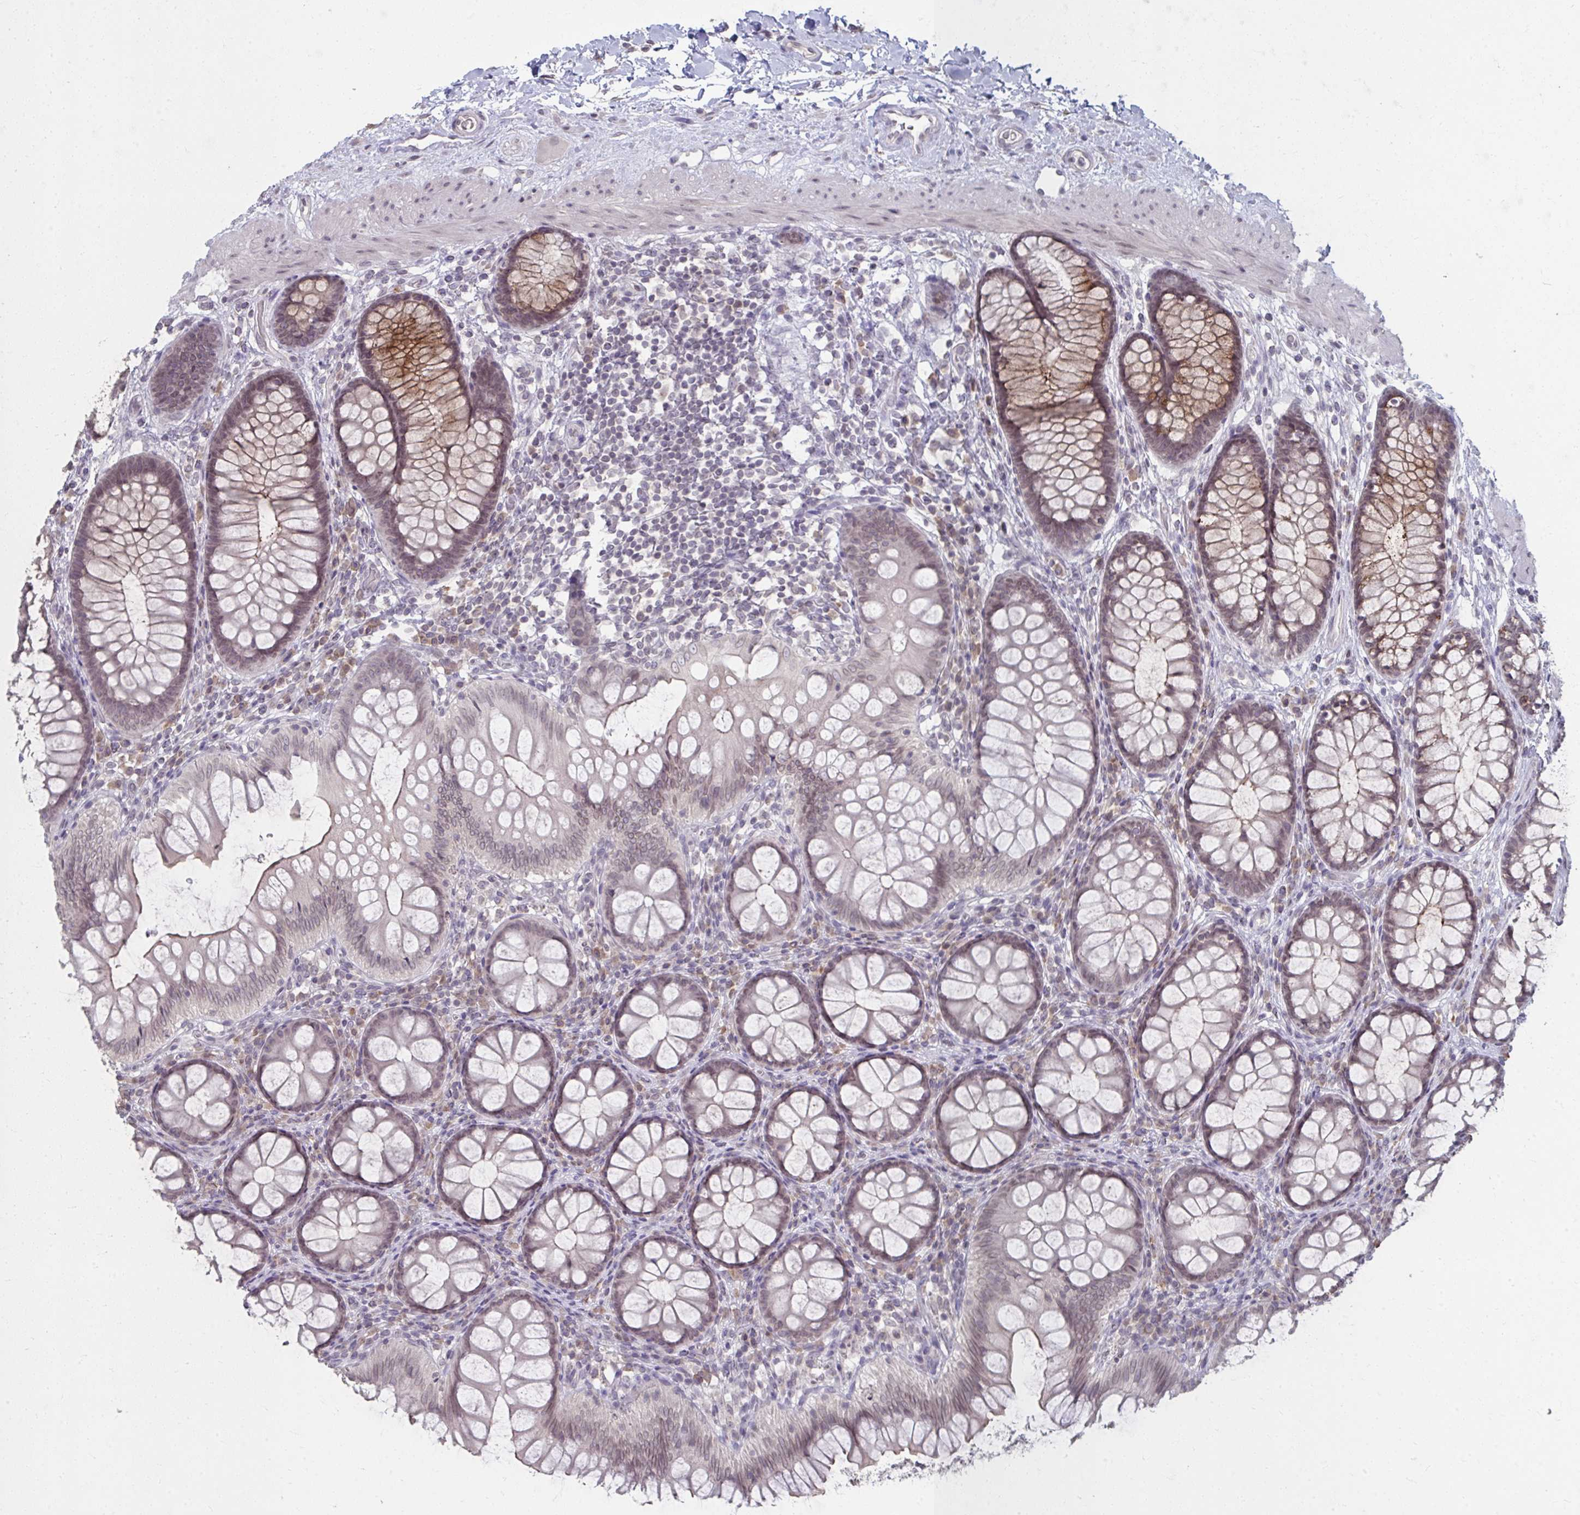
{"staining": {"intensity": "negative", "quantity": "none", "location": "none"}, "tissue": "colon", "cell_type": "Endothelial cells", "image_type": "normal", "snomed": [{"axis": "morphology", "description": "Normal tissue, NOS"}, {"axis": "morphology", "description": "Adenoma, NOS"}, {"axis": "topography", "description": "Soft tissue"}, {"axis": "topography", "description": "Colon"}], "caption": "The photomicrograph displays no staining of endothelial cells in unremarkable colon.", "gene": "NUP133", "patient": {"sex": "male", "age": 47}}